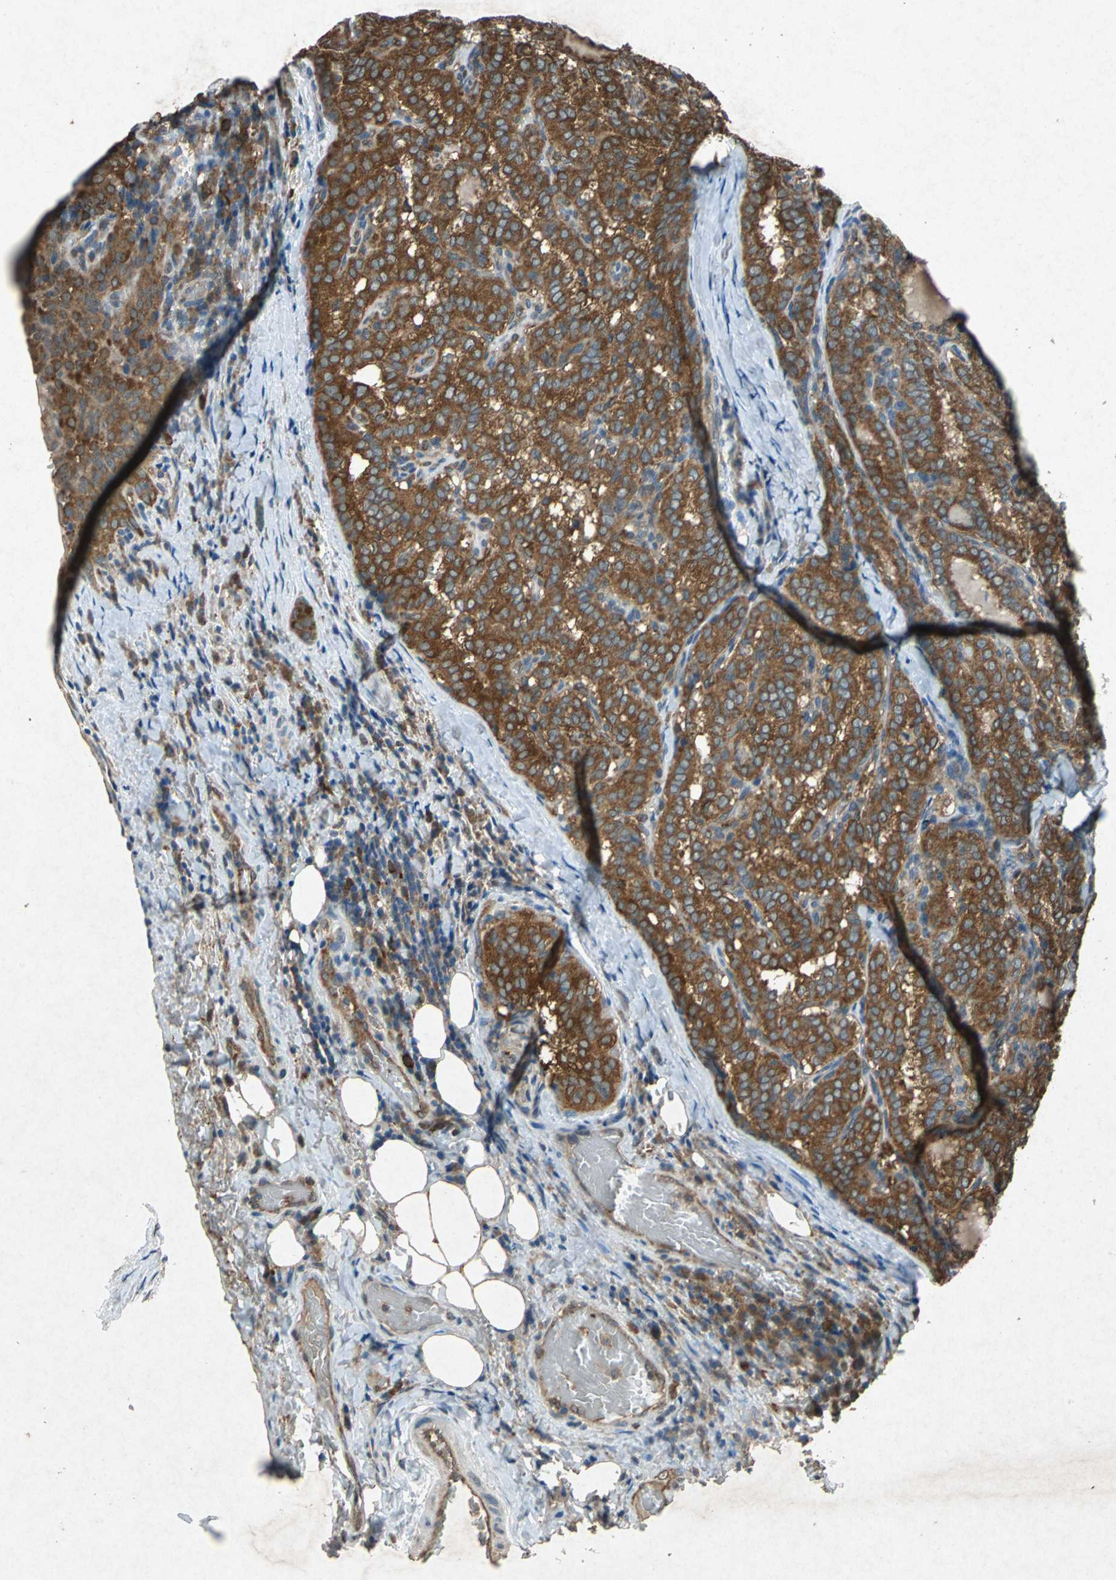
{"staining": {"intensity": "strong", "quantity": ">75%", "location": "cytoplasmic/membranous"}, "tissue": "thyroid cancer", "cell_type": "Tumor cells", "image_type": "cancer", "snomed": [{"axis": "morphology", "description": "Papillary adenocarcinoma, NOS"}, {"axis": "topography", "description": "Thyroid gland"}], "caption": "A brown stain shows strong cytoplasmic/membranous staining of a protein in human thyroid papillary adenocarcinoma tumor cells. Ihc stains the protein in brown and the nuclei are stained blue.", "gene": "HSP90AB1", "patient": {"sex": "female", "age": 30}}